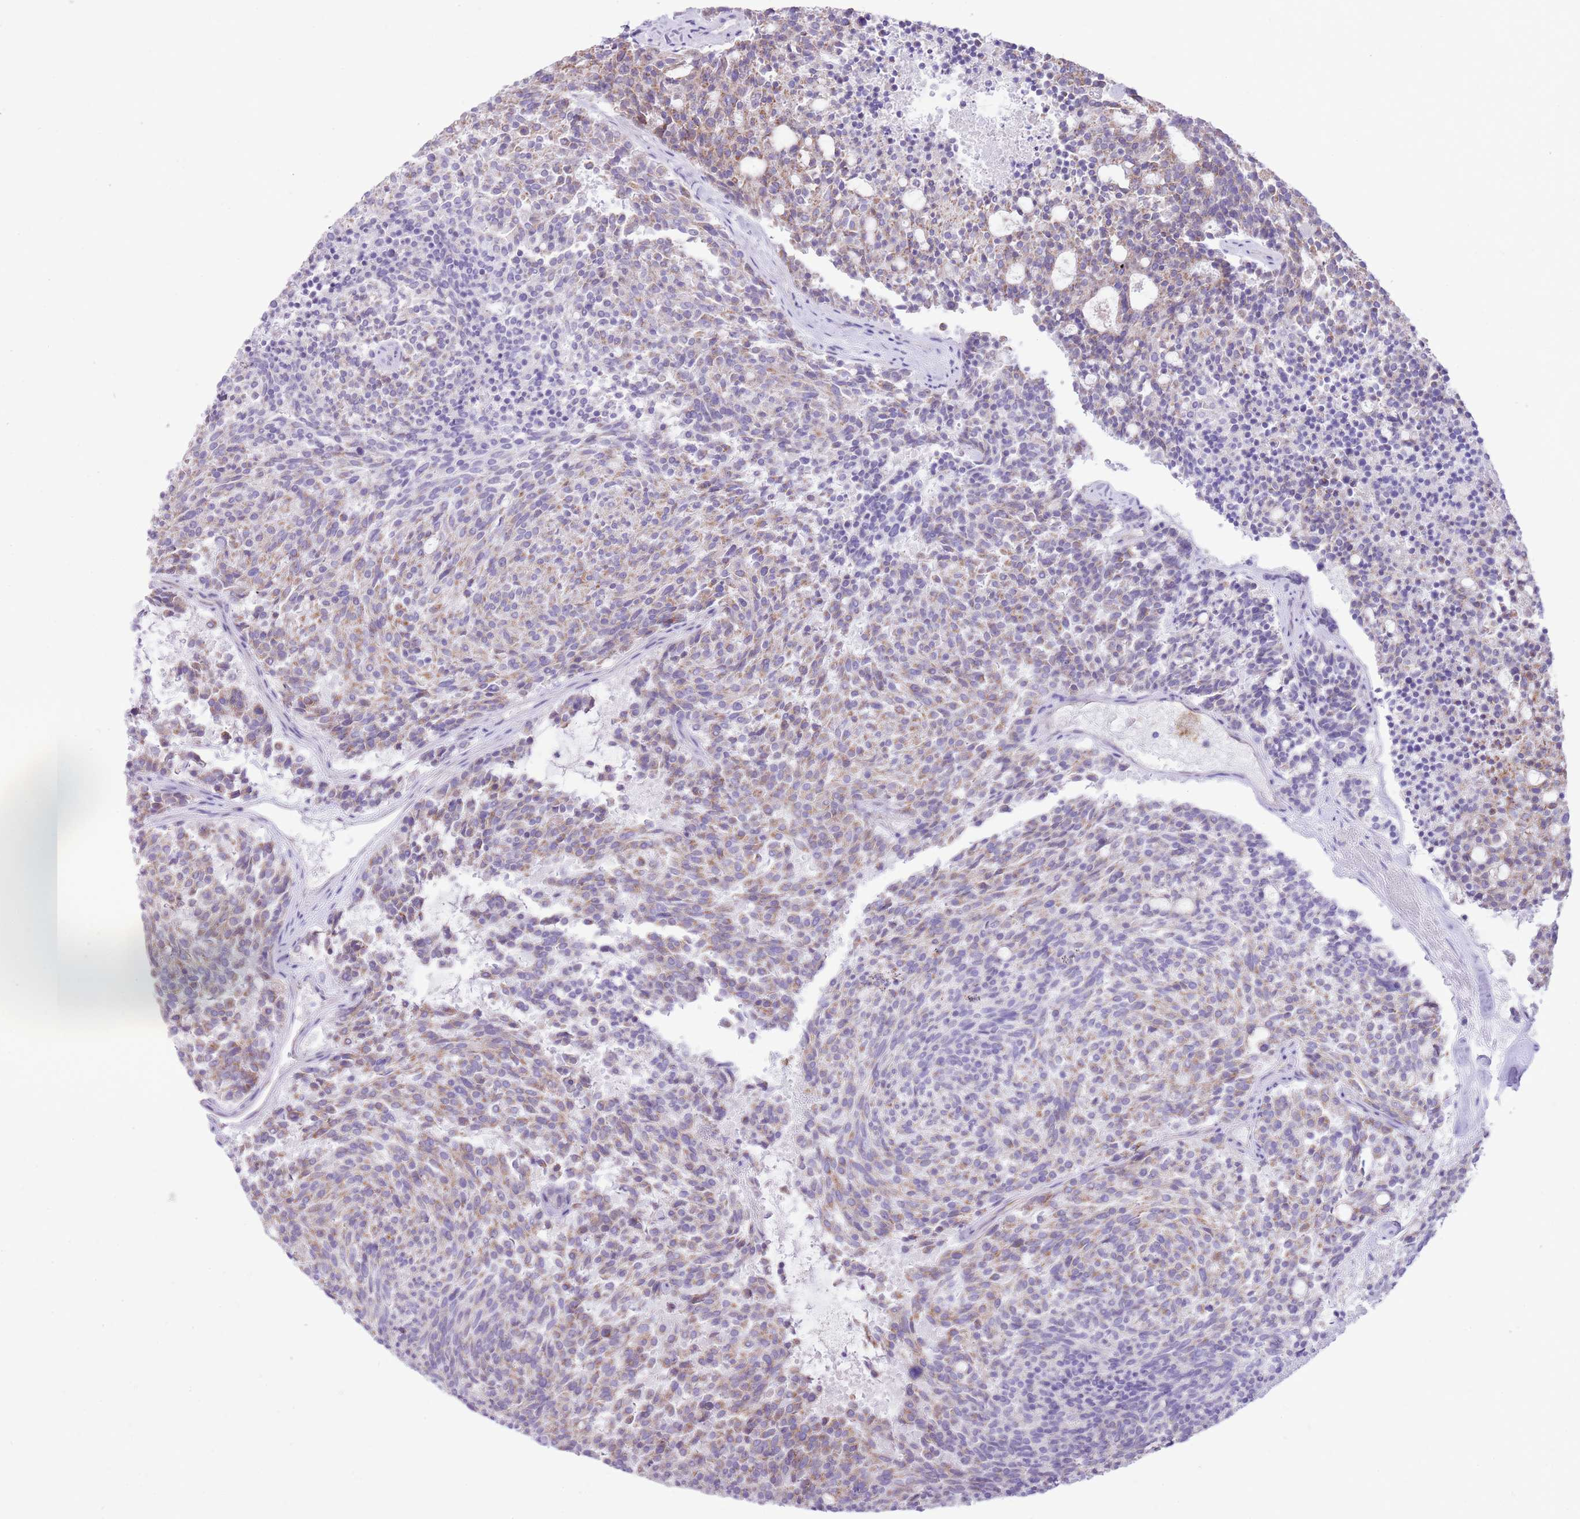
{"staining": {"intensity": "weak", "quantity": ">75%", "location": "cytoplasmic/membranous"}, "tissue": "carcinoid", "cell_type": "Tumor cells", "image_type": "cancer", "snomed": [{"axis": "morphology", "description": "Carcinoid, malignant, NOS"}, {"axis": "topography", "description": "Pancreas"}], "caption": "Human malignant carcinoid stained with a protein marker demonstrates weak staining in tumor cells.", "gene": "OAZ2", "patient": {"sex": "female", "age": 54}}